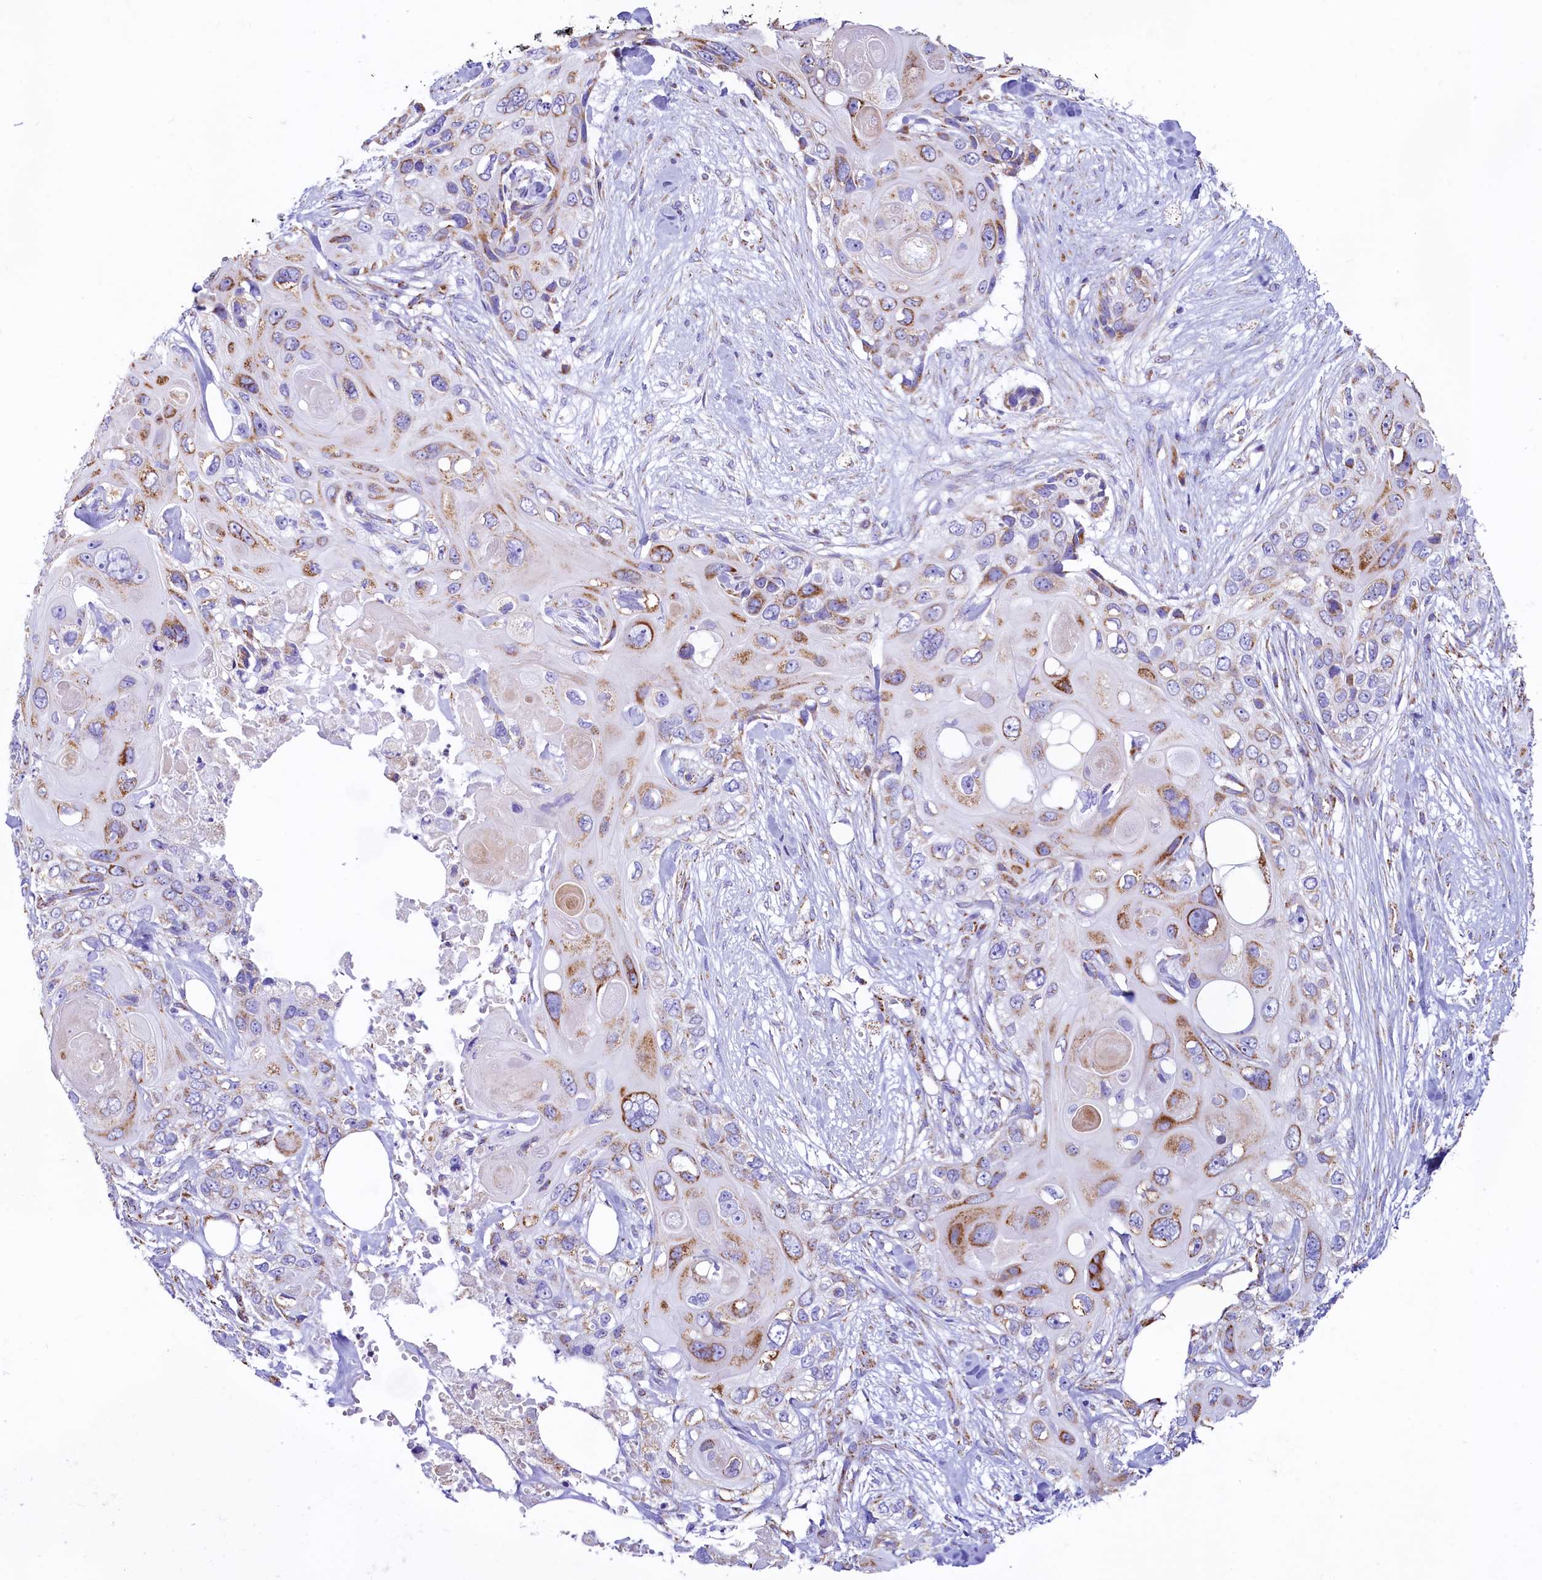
{"staining": {"intensity": "moderate", "quantity": ">75%", "location": "cytoplasmic/membranous"}, "tissue": "skin cancer", "cell_type": "Tumor cells", "image_type": "cancer", "snomed": [{"axis": "morphology", "description": "Normal tissue, NOS"}, {"axis": "morphology", "description": "Squamous cell carcinoma, NOS"}, {"axis": "topography", "description": "Skin"}], "caption": "This image demonstrates immunohistochemistry staining of human skin cancer, with medium moderate cytoplasmic/membranous staining in about >75% of tumor cells.", "gene": "IDH3A", "patient": {"sex": "male", "age": 72}}